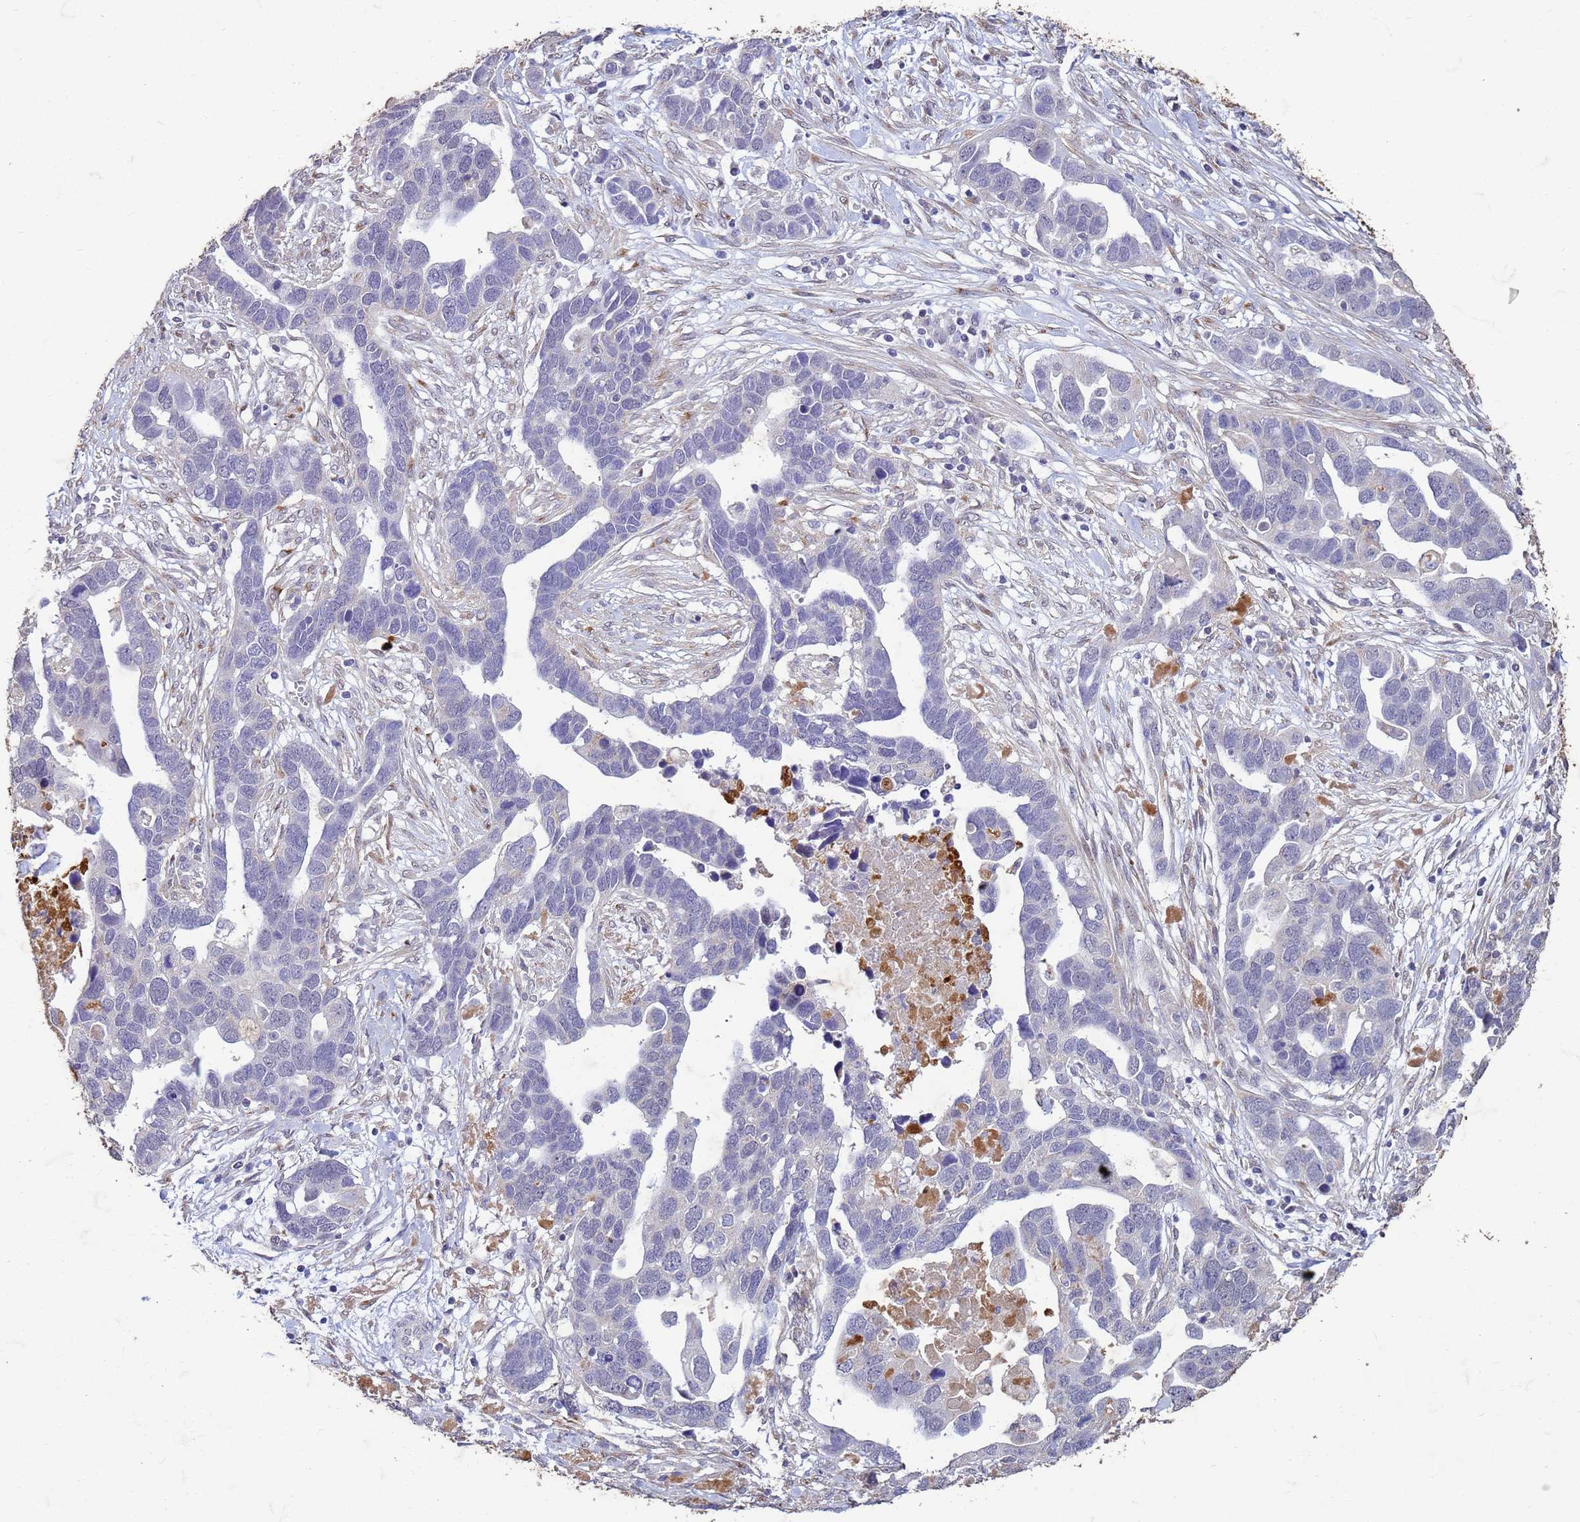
{"staining": {"intensity": "negative", "quantity": "none", "location": "none"}, "tissue": "ovarian cancer", "cell_type": "Tumor cells", "image_type": "cancer", "snomed": [{"axis": "morphology", "description": "Cystadenocarcinoma, serous, NOS"}, {"axis": "topography", "description": "Ovary"}], "caption": "Tumor cells show no significant protein staining in serous cystadenocarcinoma (ovarian).", "gene": "SLC25A15", "patient": {"sex": "female", "age": 54}}